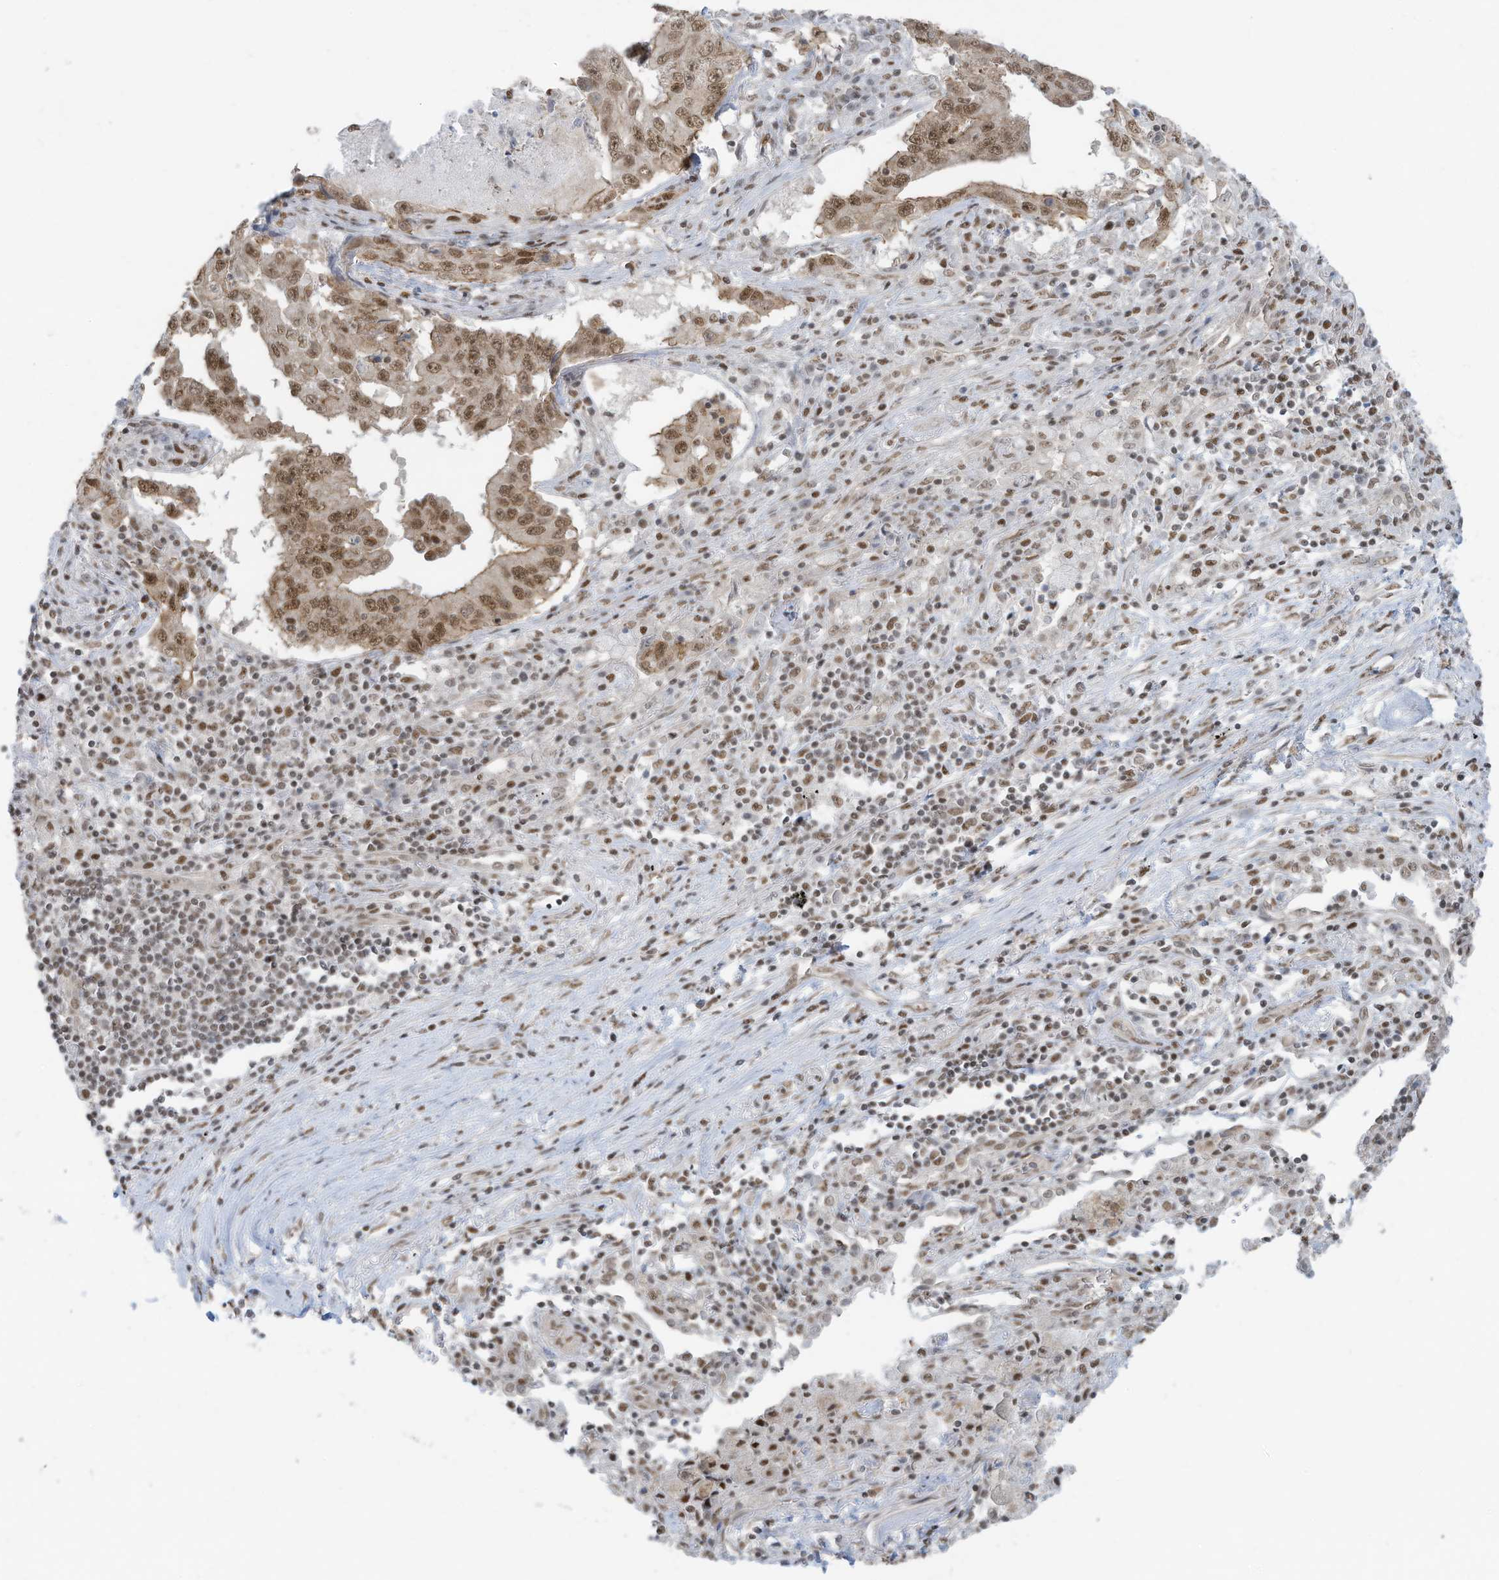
{"staining": {"intensity": "moderate", "quantity": ">75%", "location": "nuclear"}, "tissue": "lung cancer", "cell_type": "Tumor cells", "image_type": "cancer", "snomed": [{"axis": "morphology", "description": "Adenocarcinoma, NOS"}, {"axis": "topography", "description": "Lung"}], "caption": "Human lung cancer (adenocarcinoma) stained with a protein marker demonstrates moderate staining in tumor cells.", "gene": "DBR1", "patient": {"sex": "female", "age": 51}}